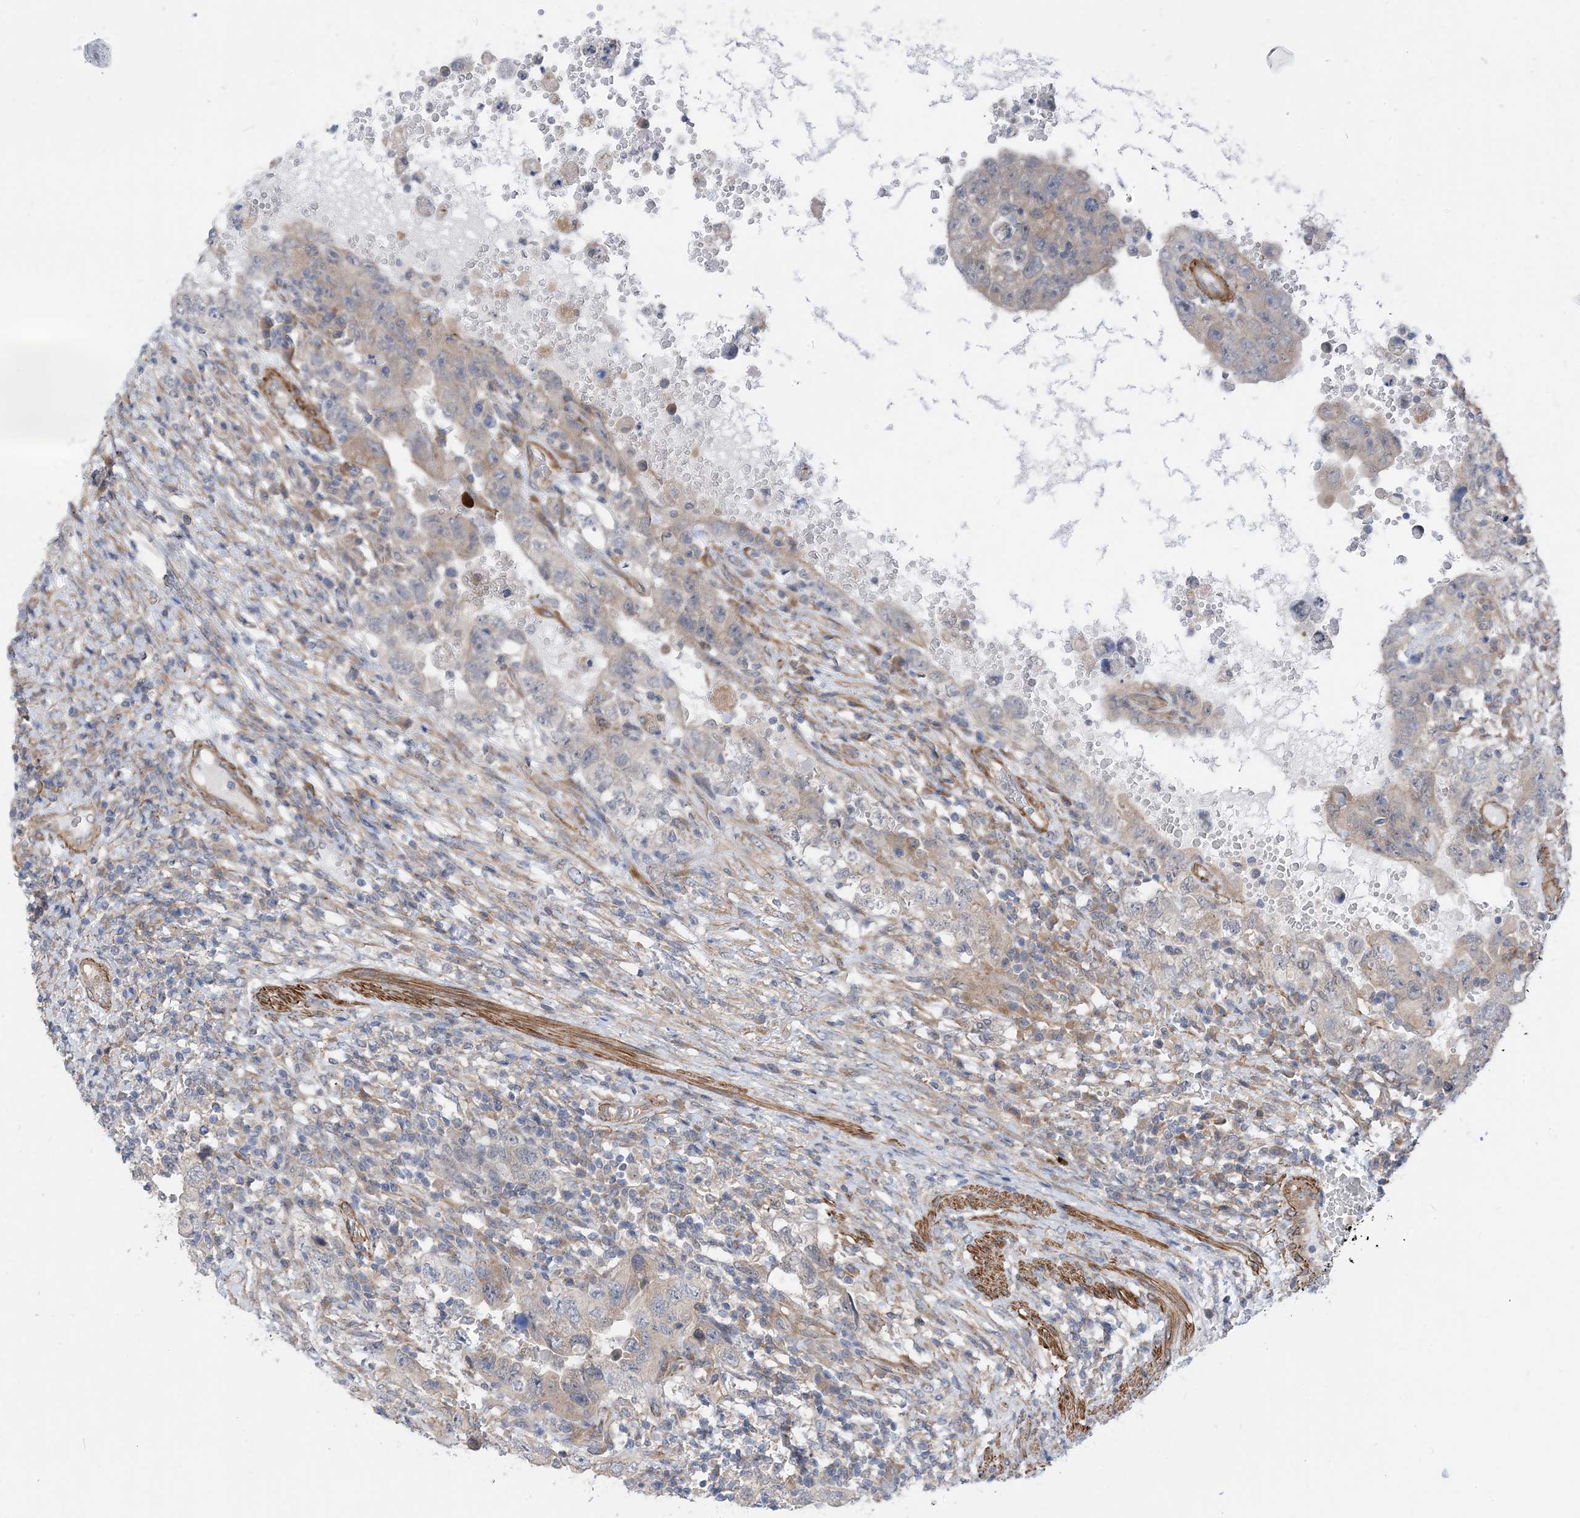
{"staining": {"intensity": "weak", "quantity": "<25%", "location": "cytoplasmic/membranous"}, "tissue": "testis cancer", "cell_type": "Tumor cells", "image_type": "cancer", "snomed": [{"axis": "morphology", "description": "Carcinoma, Embryonal, NOS"}, {"axis": "topography", "description": "Testis"}], "caption": "This is a photomicrograph of IHC staining of testis embryonal carcinoma, which shows no expression in tumor cells.", "gene": "PLEKHA3", "patient": {"sex": "male", "age": 26}}